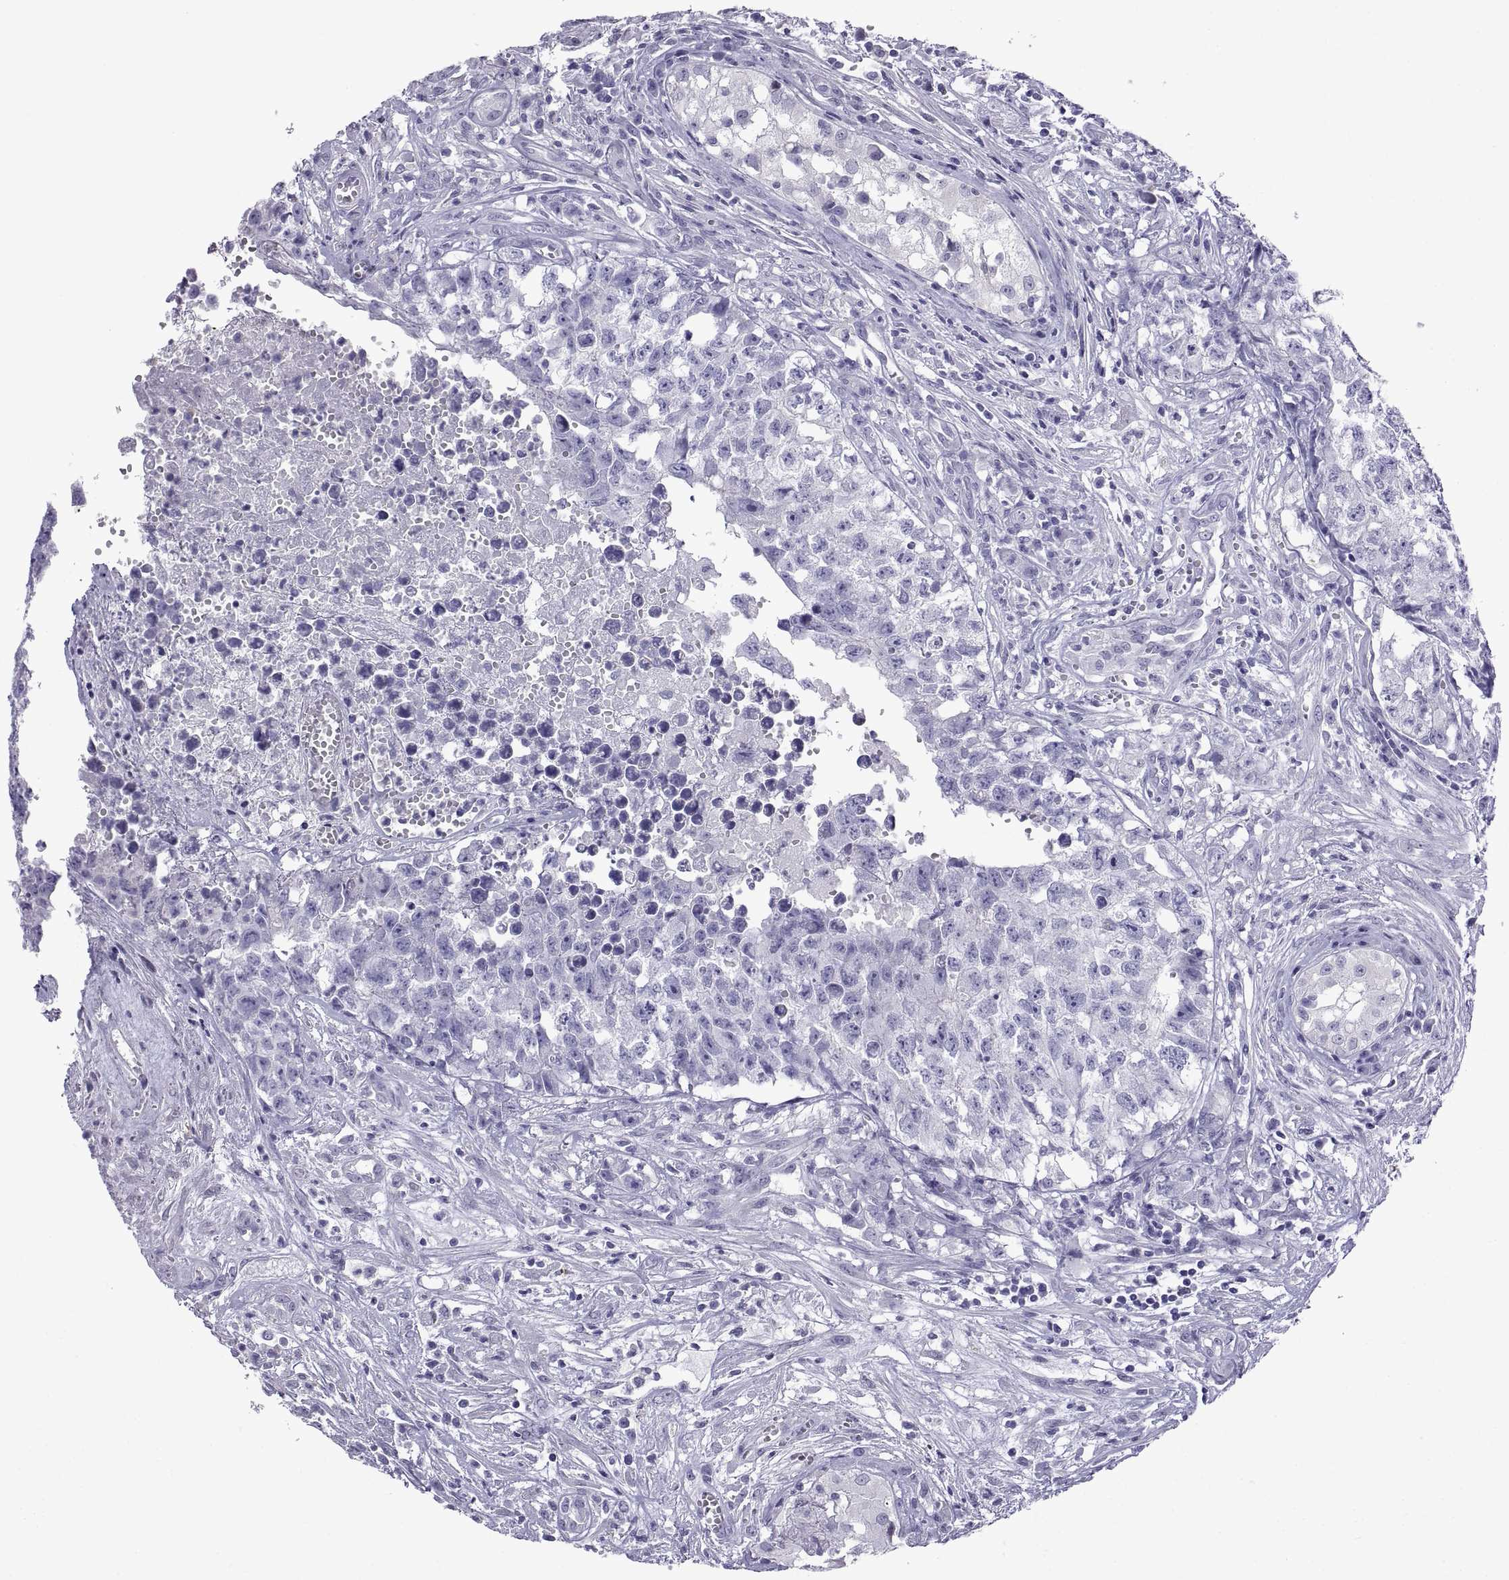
{"staining": {"intensity": "negative", "quantity": "none", "location": "none"}, "tissue": "testis cancer", "cell_type": "Tumor cells", "image_type": "cancer", "snomed": [{"axis": "morphology", "description": "Seminoma, NOS"}, {"axis": "morphology", "description": "Carcinoma, Embryonal, NOS"}, {"axis": "topography", "description": "Testis"}], "caption": "Tumor cells are negative for protein expression in human testis embryonal carcinoma.", "gene": "SPDYE1", "patient": {"sex": "male", "age": 22}}